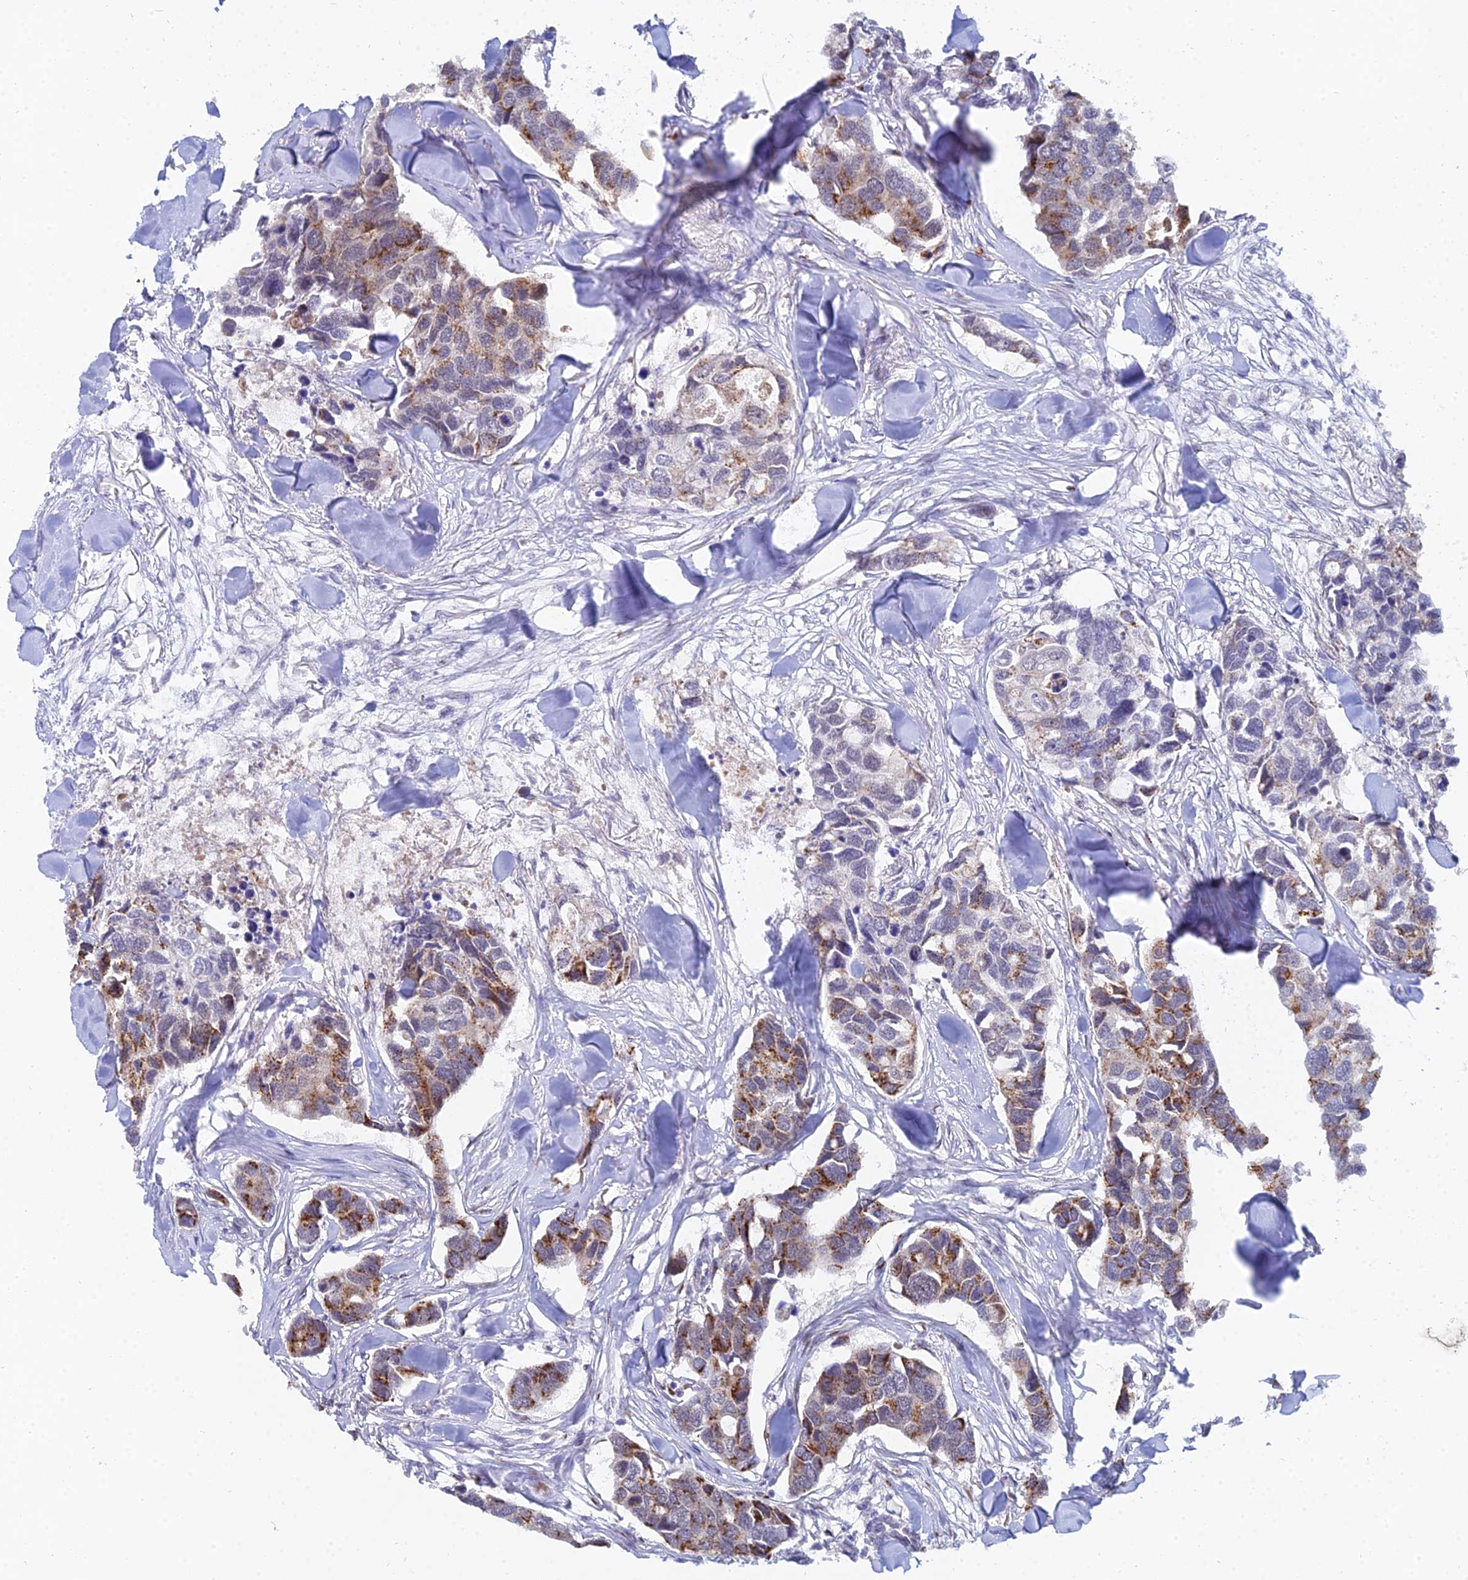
{"staining": {"intensity": "strong", "quantity": "25%-75%", "location": "cytoplasmic/membranous"}, "tissue": "breast cancer", "cell_type": "Tumor cells", "image_type": "cancer", "snomed": [{"axis": "morphology", "description": "Duct carcinoma"}, {"axis": "topography", "description": "Breast"}], "caption": "IHC photomicrograph of neoplastic tissue: breast cancer (infiltrating ductal carcinoma) stained using IHC displays high levels of strong protein expression localized specifically in the cytoplasmic/membranous of tumor cells, appearing as a cytoplasmic/membranous brown color.", "gene": "THOC3", "patient": {"sex": "female", "age": 83}}